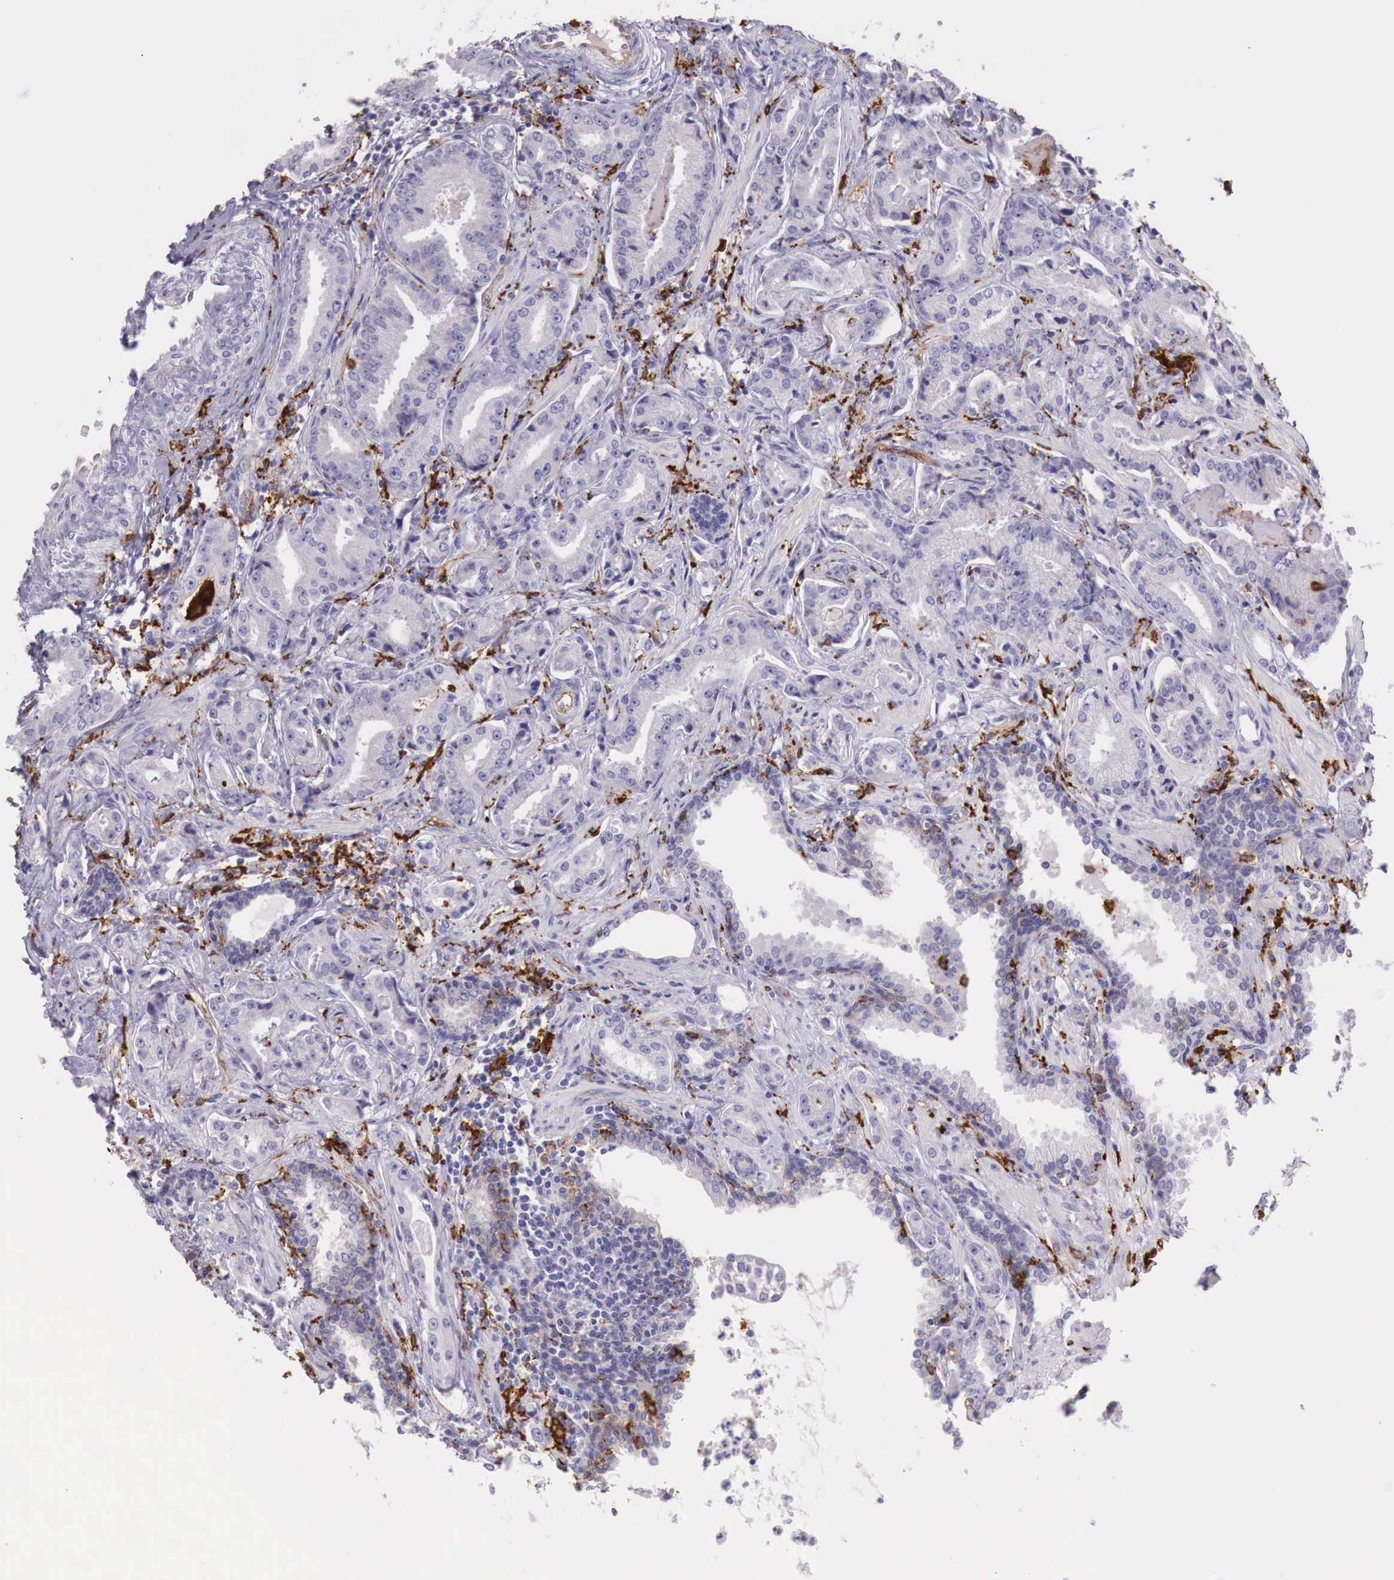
{"staining": {"intensity": "negative", "quantity": "none", "location": "none"}, "tissue": "prostate cancer", "cell_type": "Tumor cells", "image_type": "cancer", "snomed": [{"axis": "morphology", "description": "Adenocarcinoma, Low grade"}, {"axis": "topography", "description": "Prostate"}], "caption": "An image of human prostate cancer is negative for staining in tumor cells. Nuclei are stained in blue.", "gene": "MSR1", "patient": {"sex": "male", "age": 65}}